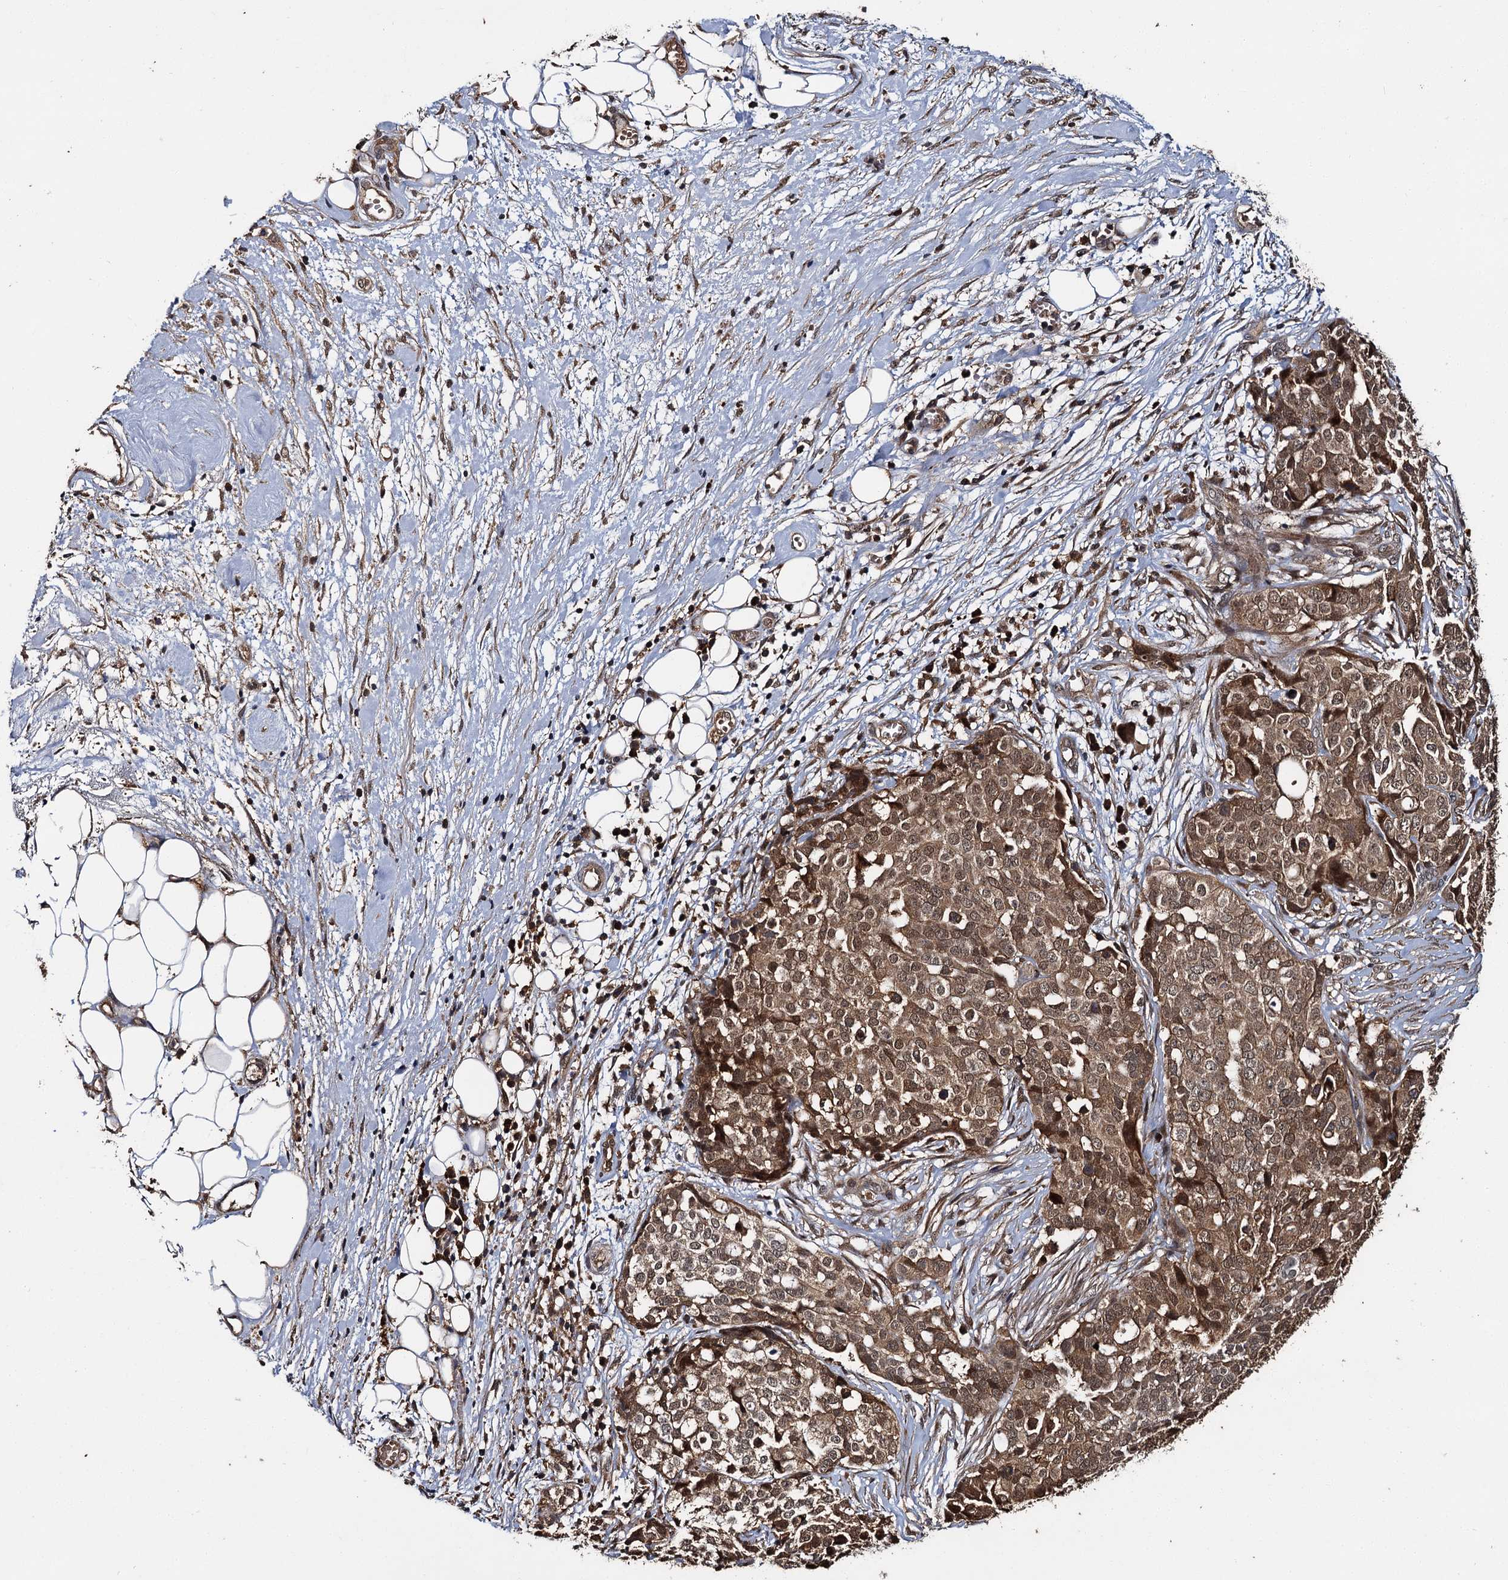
{"staining": {"intensity": "moderate", "quantity": ">75%", "location": "cytoplasmic/membranous,nuclear"}, "tissue": "ovarian cancer", "cell_type": "Tumor cells", "image_type": "cancer", "snomed": [{"axis": "morphology", "description": "Cystadenocarcinoma, serous, NOS"}, {"axis": "topography", "description": "Soft tissue"}, {"axis": "topography", "description": "Ovary"}], "caption": "High-power microscopy captured an immunohistochemistry (IHC) photomicrograph of ovarian cancer (serous cystadenocarcinoma), revealing moderate cytoplasmic/membranous and nuclear expression in about >75% of tumor cells.", "gene": "SLC46A3", "patient": {"sex": "female", "age": 57}}